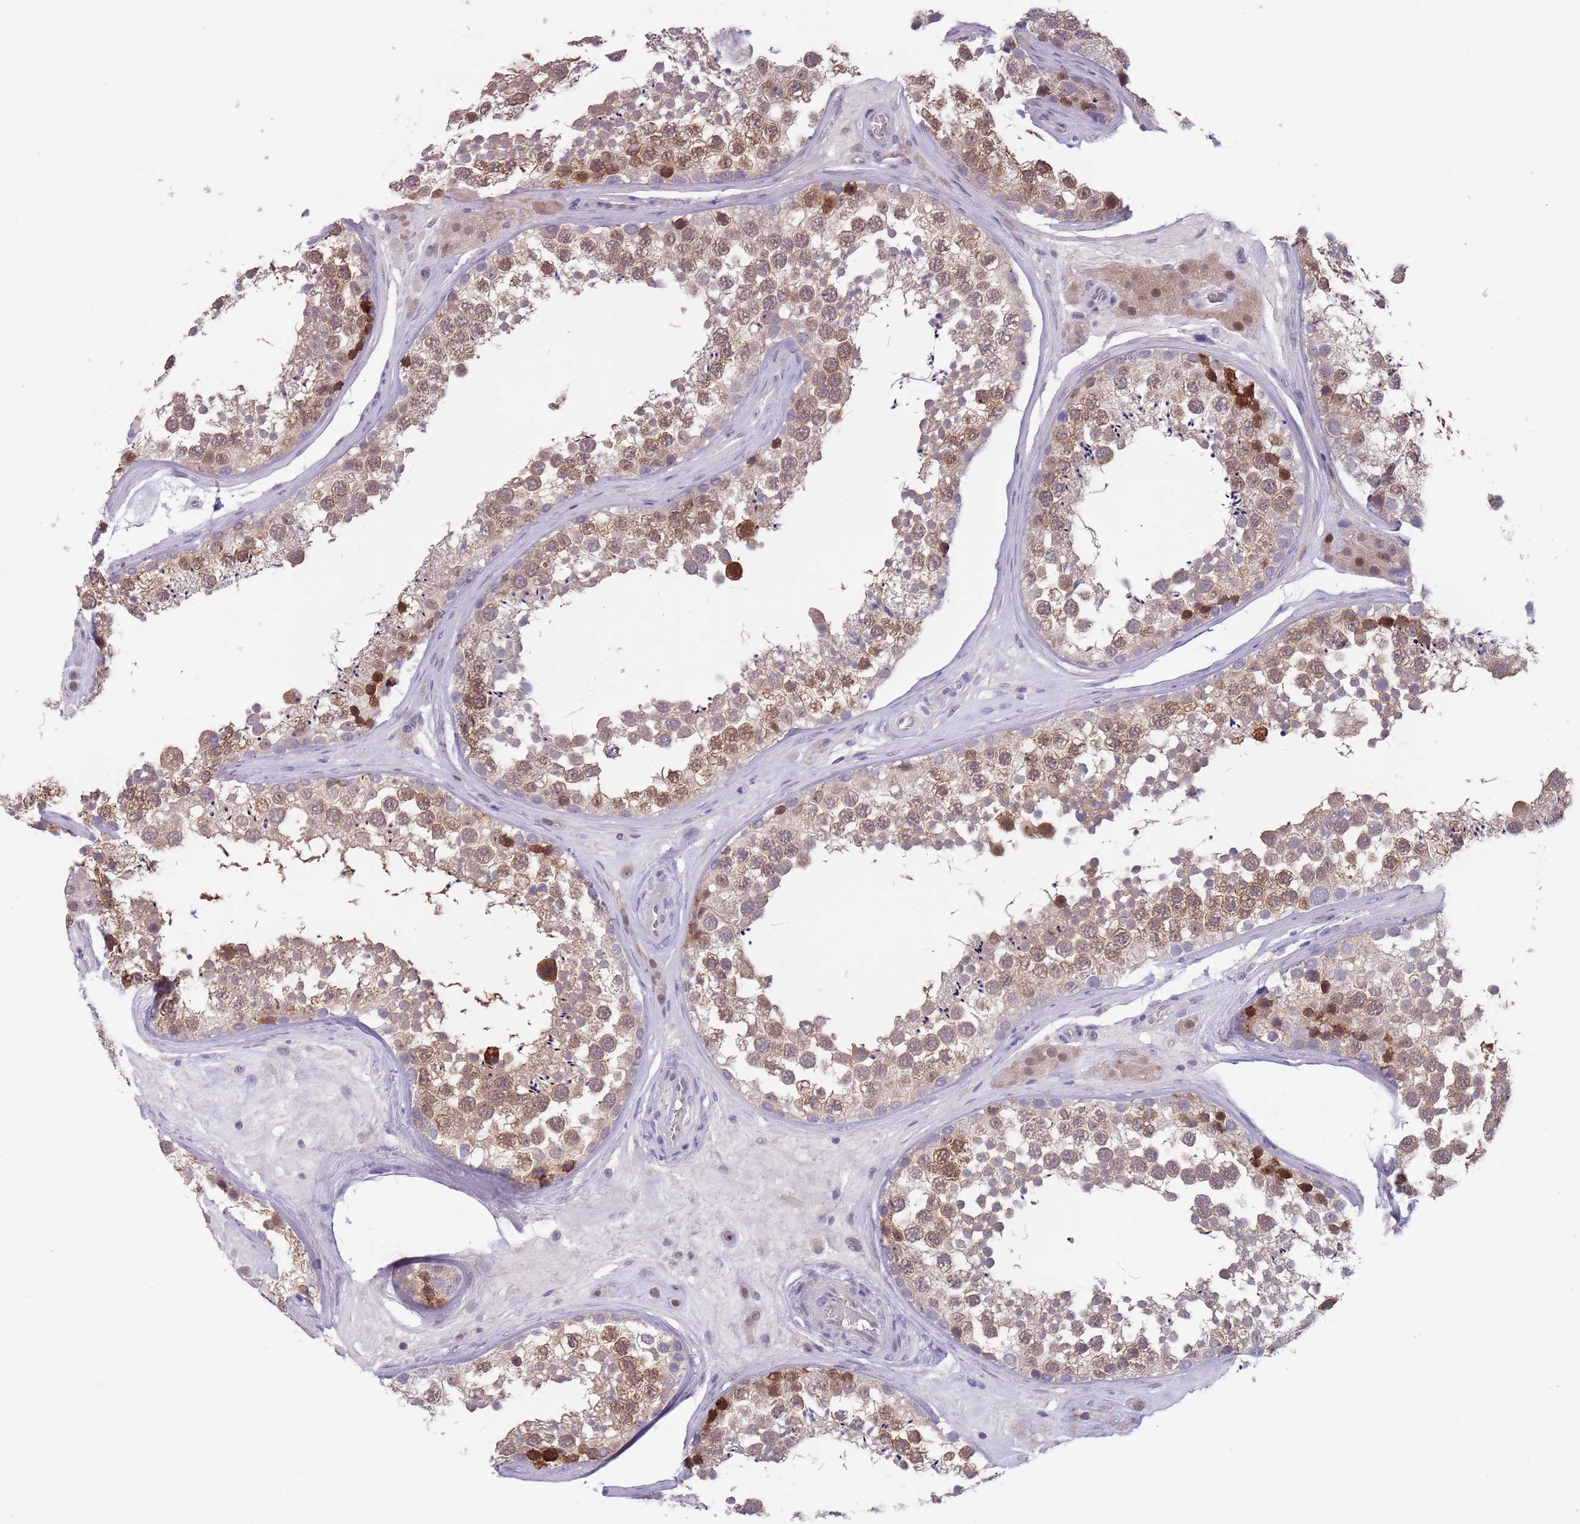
{"staining": {"intensity": "moderate", "quantity": ">75%", "location": "cytoplasmic/membranous,nuclear"}, "tissue": "testis", "cell_type": "Cells in seminiferous ducts", "image_type": "normal", "snomed": [{"axis": "morphology", "description": "Normal tissue, NOS"}, {"axis": "topography", "description": "Testis"}], "caption": "Testis stained with IHC reveals moderate cytoplasmic/membranous,nuclear expression in about >75% of cells in seminiferous ducts.", "gene": "CLNS1A", "patient": {"sex": "male", "age": 46}}